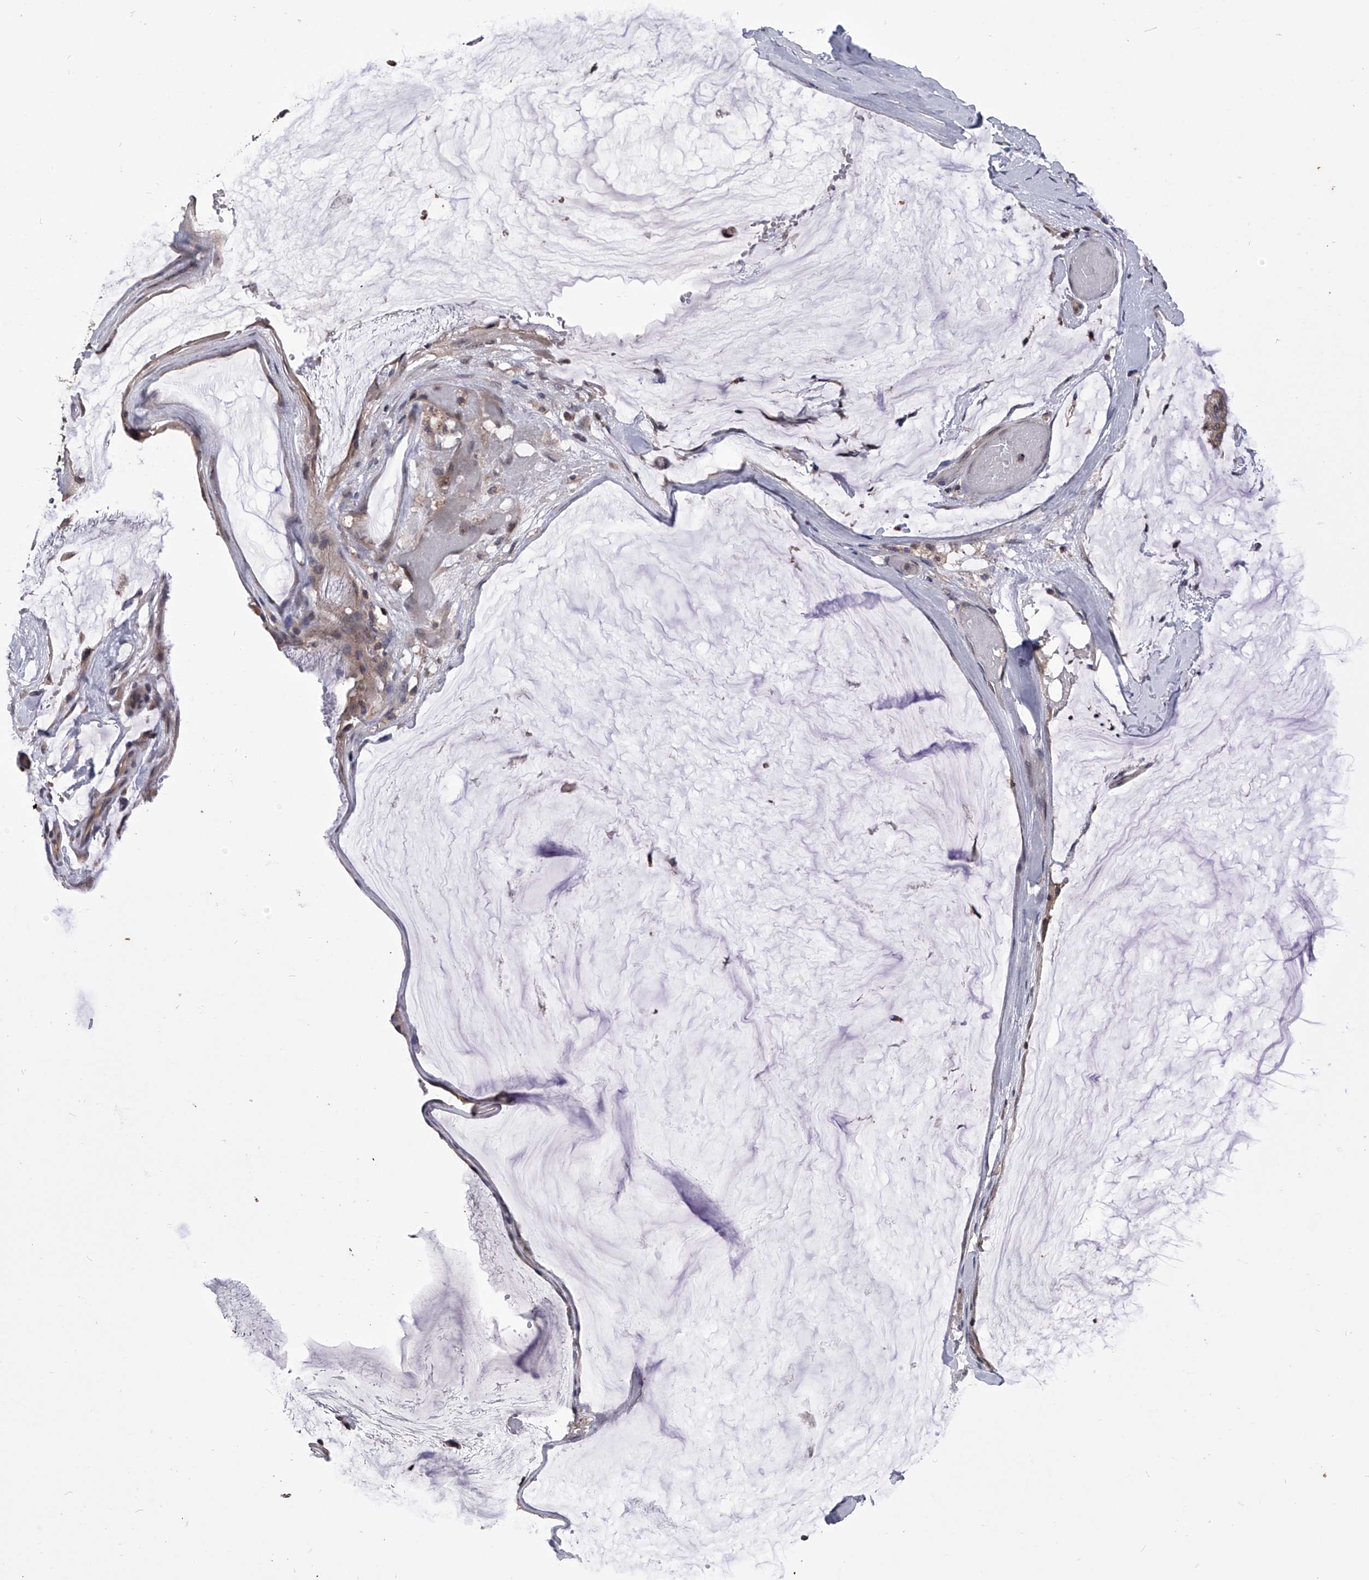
{"staining": {"intensity": "weak", "quantity": ">75%", "location": "cytoplasmic/membranous"}, "tissue": "ovarian cancer", "cell_type": "Tumor cells", "image_type": "cancer", "snomed": [{"axis": "morphology", "description": "Cystadenocarcinoma, mucinous, NOS"}, {"axis": "topography", "description": "Ovary"}], "caption": "This histopathology image demonstrates immunohistochemistry (IHC) staining of ovarian cancer (mucinous cystadenocarcinoma), with low weak cytoplasmic/membranous positivity in about >75% of tumor cells.", "gene": "PAN3", "patient": {"sex": "female", "age": 39}}